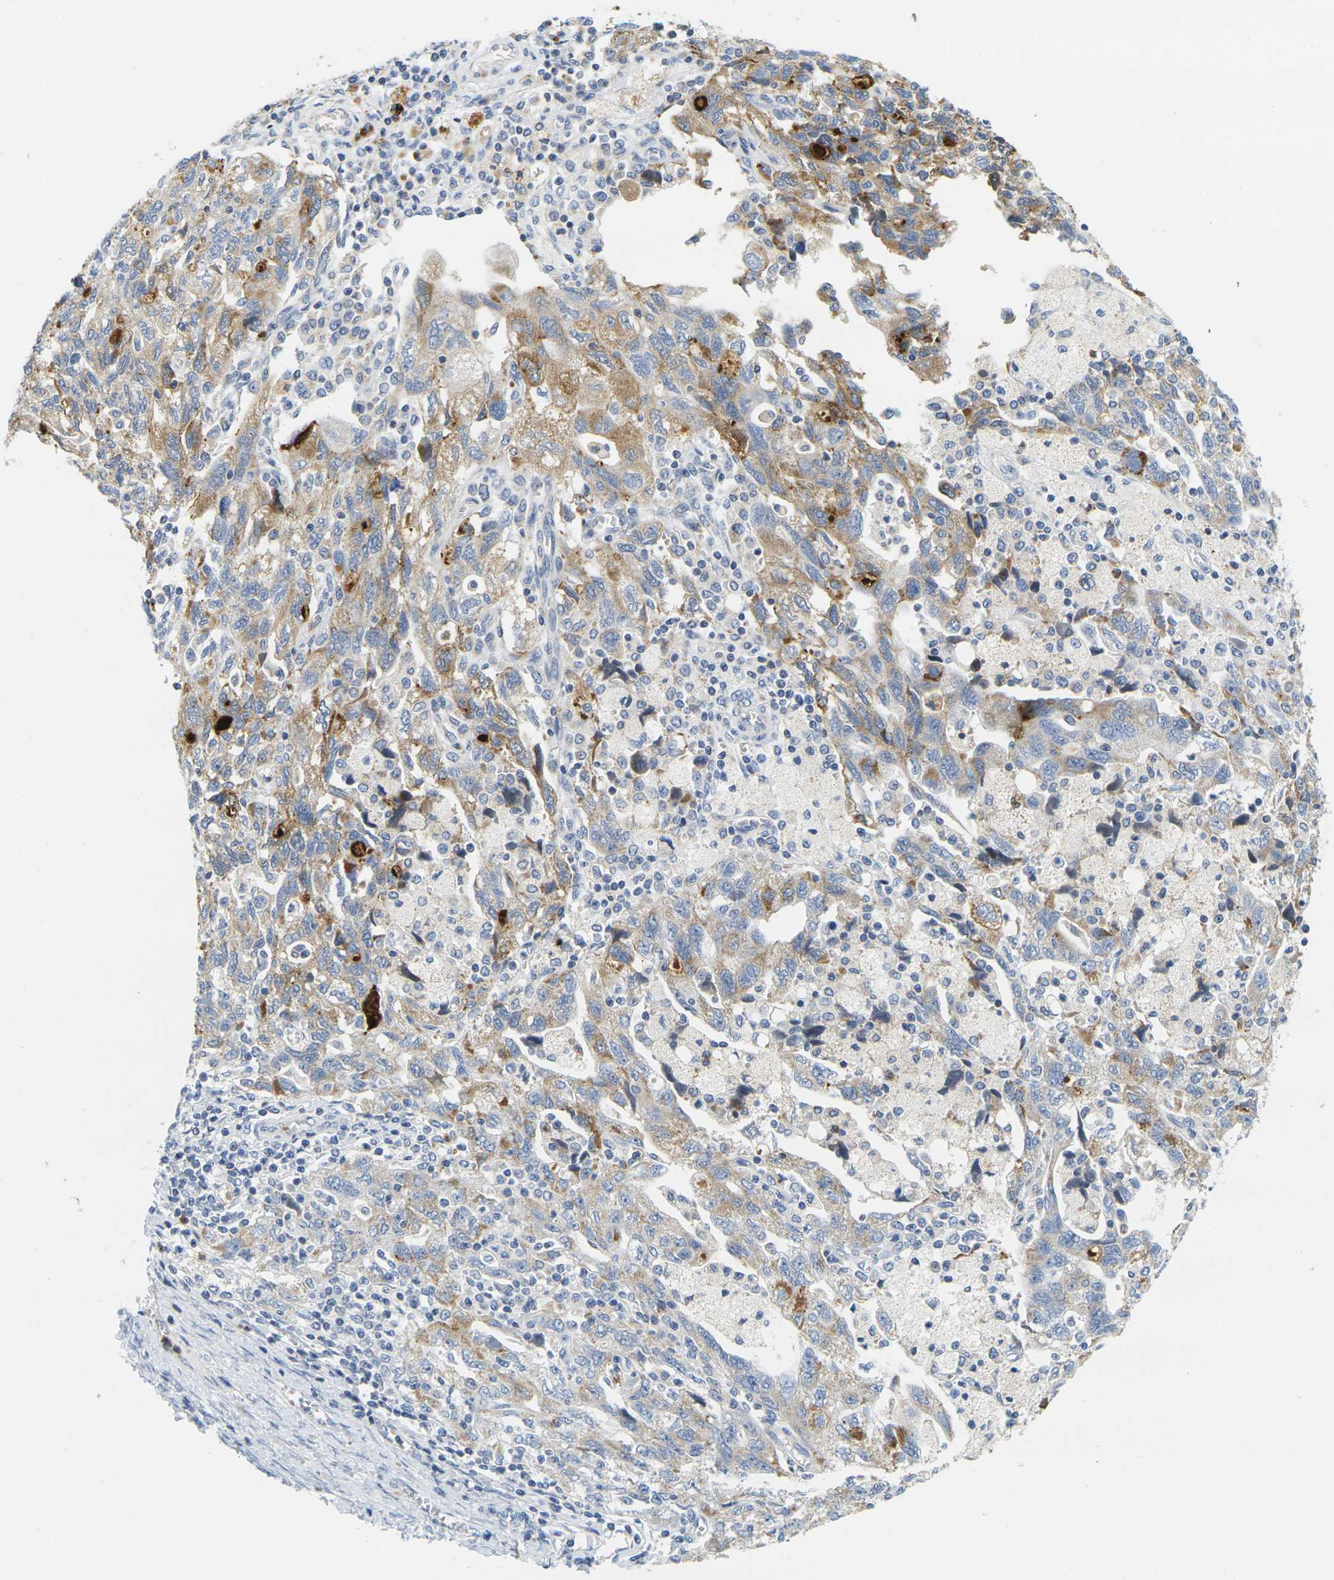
{"staining": {"intensity": "moderate", "quantity": ">75%", "location": "cytoplasmic/membranous"}, "tissue": "ovarian cancer", "cell_type": "Tumor cells", "image_type": "cancer", "snomed": [{"axis": "morphology", "description": "Carcinoma, NOS"}, {"axis": "morphology", "description": "Cystadenocarcinoma, serous, NOS"}, {"axis": "topography", "description": "Ovary"}], "caption": "About >75% of tumor cells in human ovarian cancer (serous cystadenocarcinoma) demonstrate moderate cytoplasmic/membranous protein expression as visualized by brown immunohistochemical staining.", "gene": "KLK5", "patient": {"sex": "female", "age": 69}}